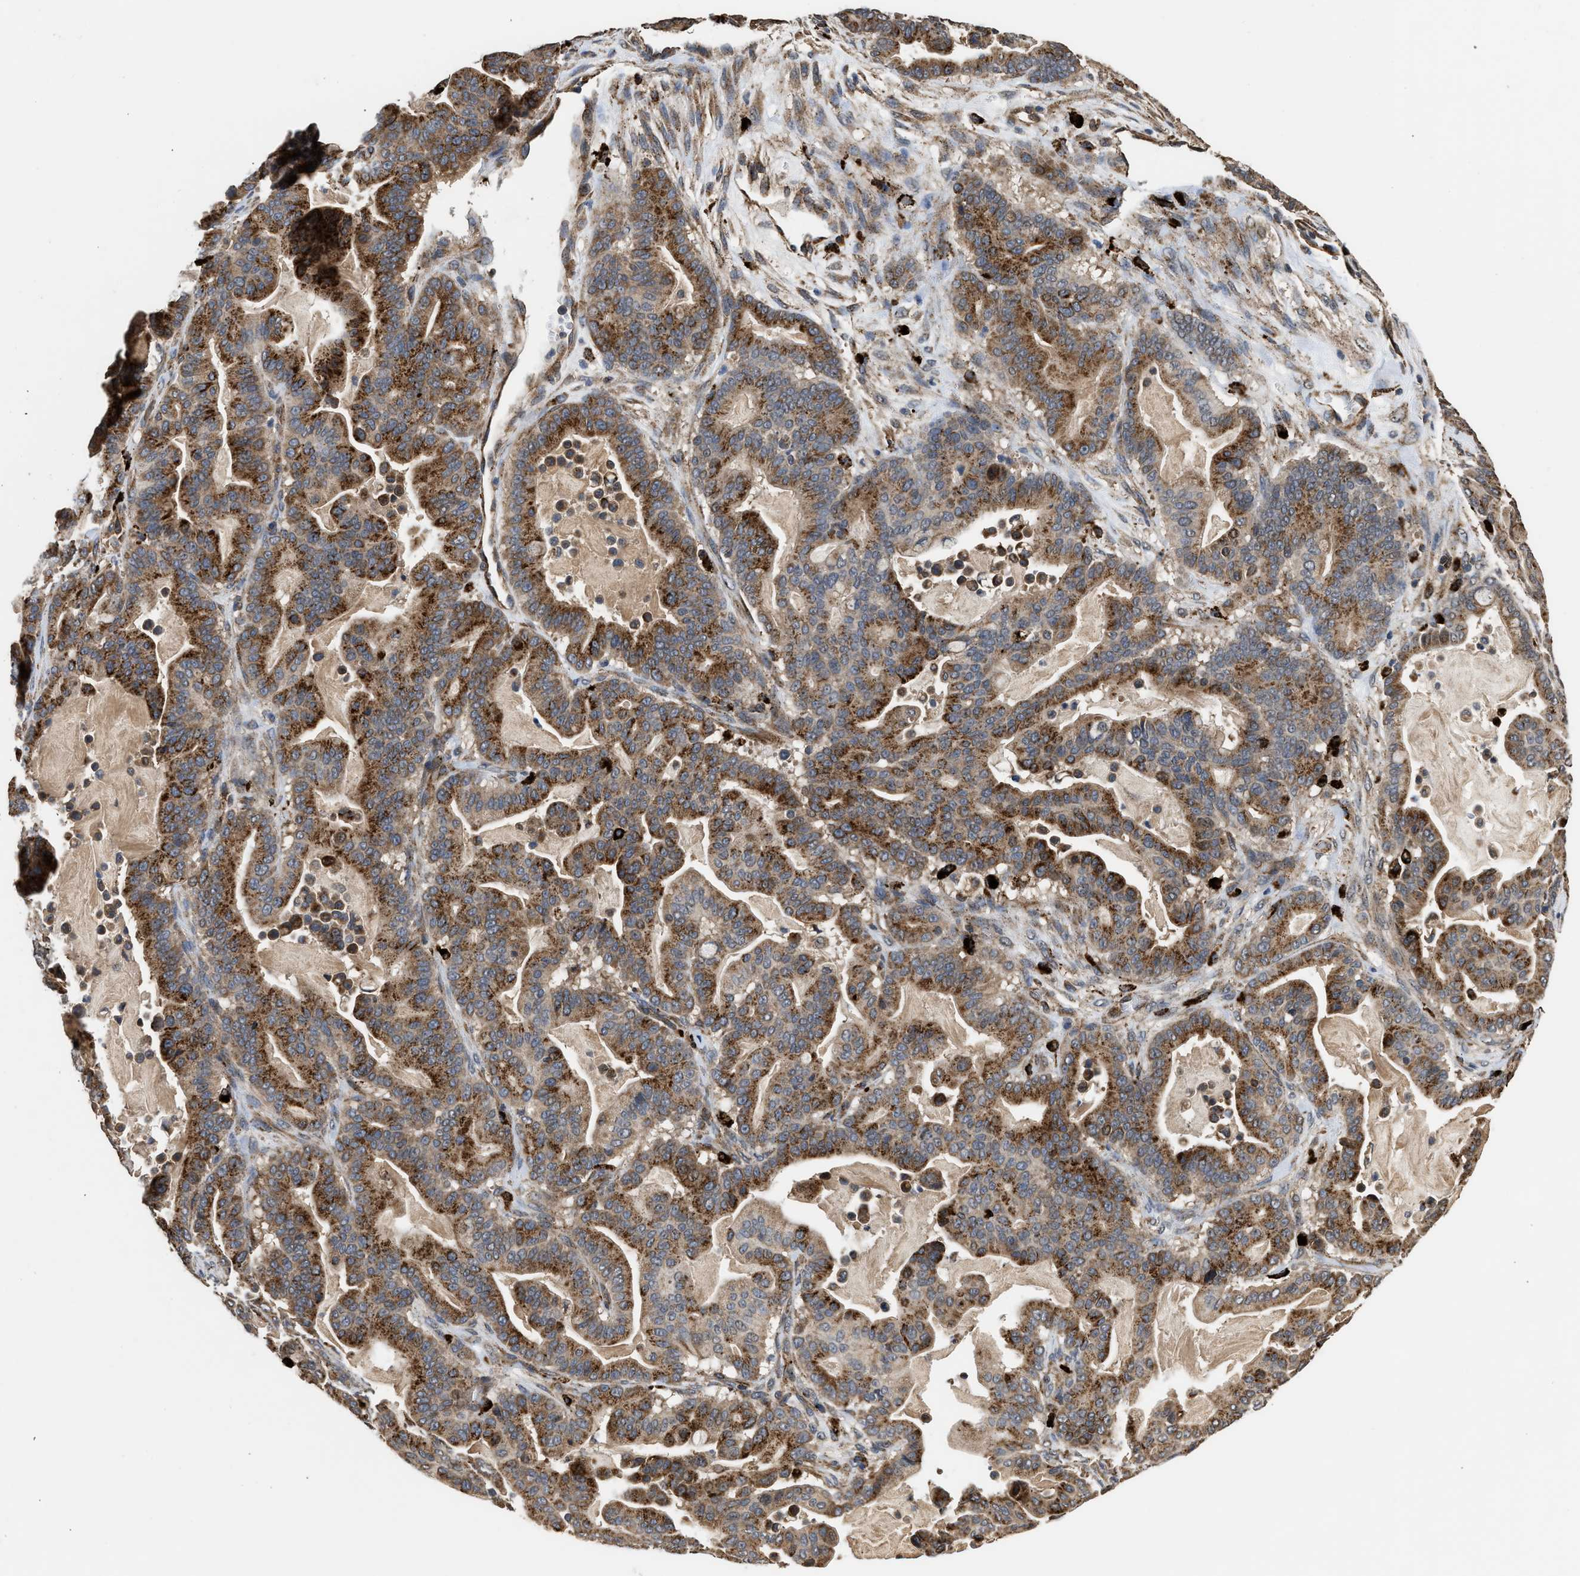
{"staining": {"intensity": "strong", "quantity": ">75%", "location": "cytoplasmic/membranous"}, "tissue": "pancreatic cancer", "cell_type": "Tumor cells", "image_type": "cancer", "snomed": [{"axis": "morphology", "description": "Adenocarcinoma, NOS"}, {"axis": "topography", "description": "Pancreas"}], "caption": "Immunohistochemical staining of human pancreatic adenocarcinoma reveals high levels of strong cytoplasmic/membranous staining in approximately >75% of tumor cells. Nuclei are stained in blue.", "gene": "CTSV", "patient": {"sex": "male", "age": 63}}